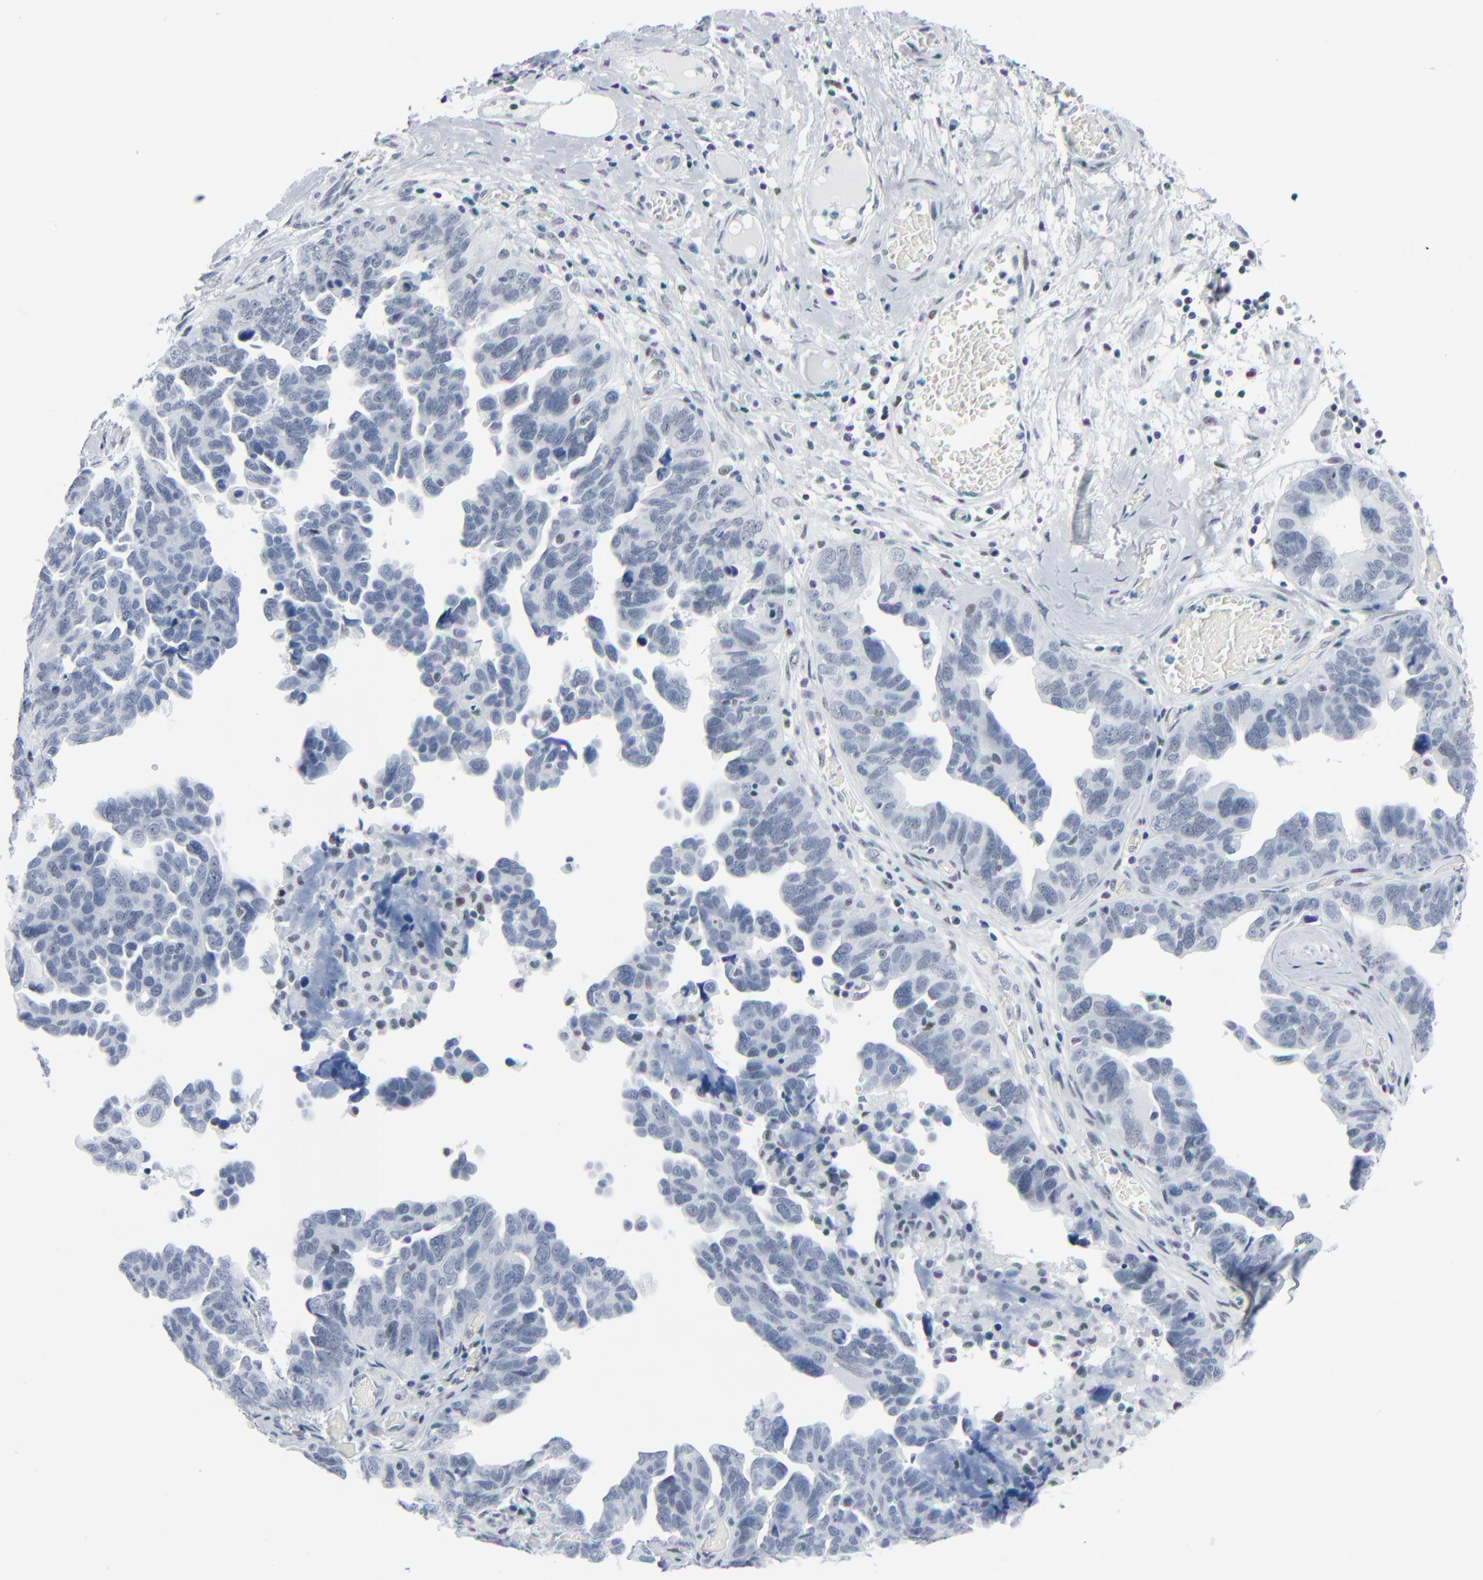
{"staining": {"intensity": "negative", "quantity": "none", "location": "none"}, "tissue": "ovarian cancer", "cell_type": "Tumor cells", "image_type": "cancer", "snomed": [{"axis": "morphology", "description": "Cystadenocarcinoma, serous, NOS"}, {"axis": "topography", "description": "Ovary"}], "caption": "DAB (3,3'-diaminobenzidine) immunohistochemical staining of human ovarian cancer (serous cystadenocarcinoma) displays no significant staining in tumor cells.", "gene": "SIRT1", "patient": {"sex": "female", "age": 64}}